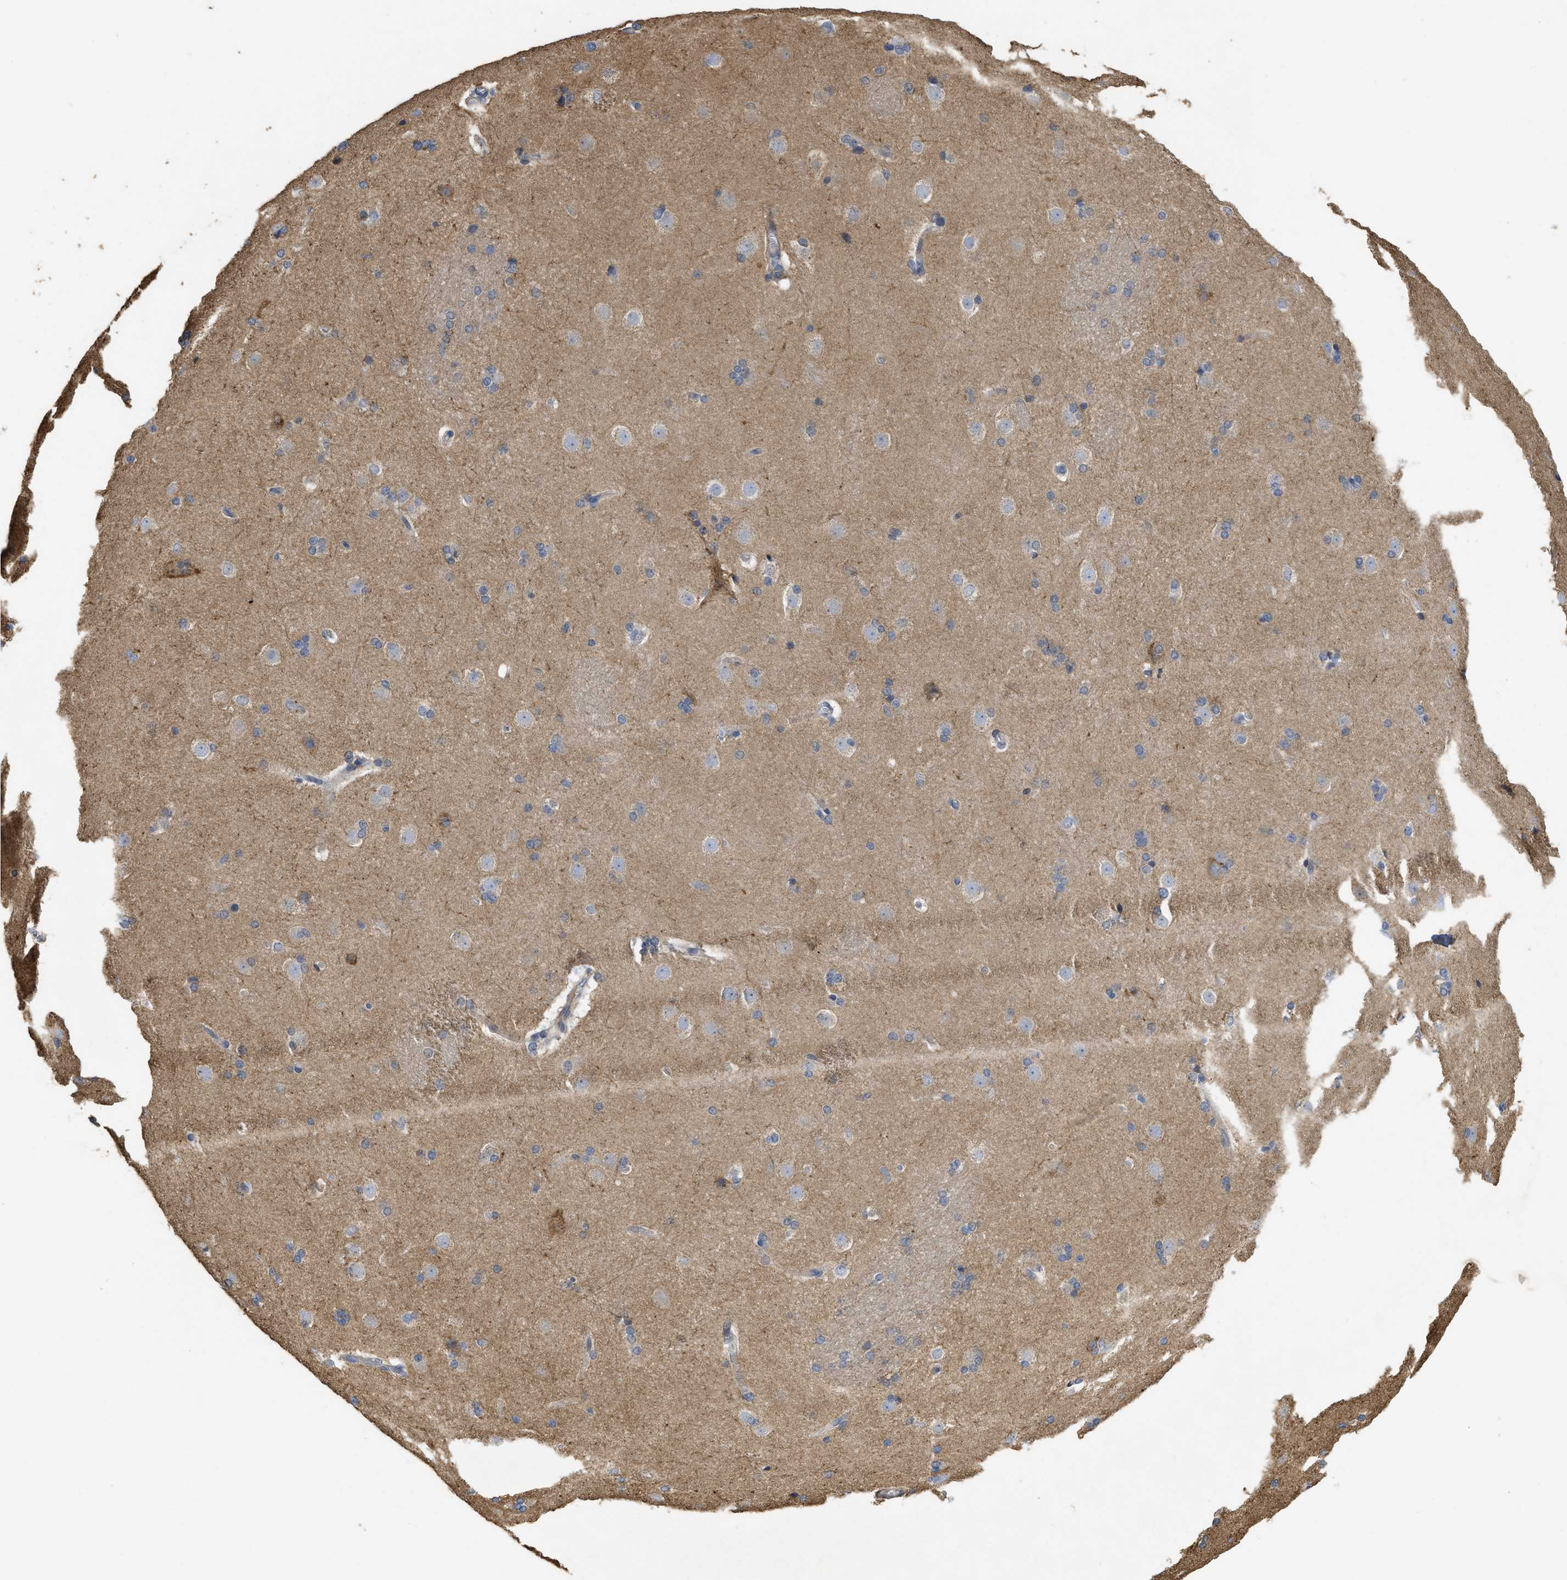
{"staining": {"intensity": "weak", "quantity": "<25%", "location": "cytoplasmic/membranous"}, "tissue": "caudate", "cell_type": "Glial cells", "image_type": "normal", "snomed": [{"axis": "morphology", "description": "Normal tissue, NOS"}, {"axis": "topography", "description": "Lateral ventricle wall"}], "caption": "Immunohistochemical staining of normal caudate displays no significant positivity in glial cells. (DAB IHC visualized using brightfield microscopy, high magnification).", "gene": "CDPF1", "patient": {"sex": "female", "age": 19}}